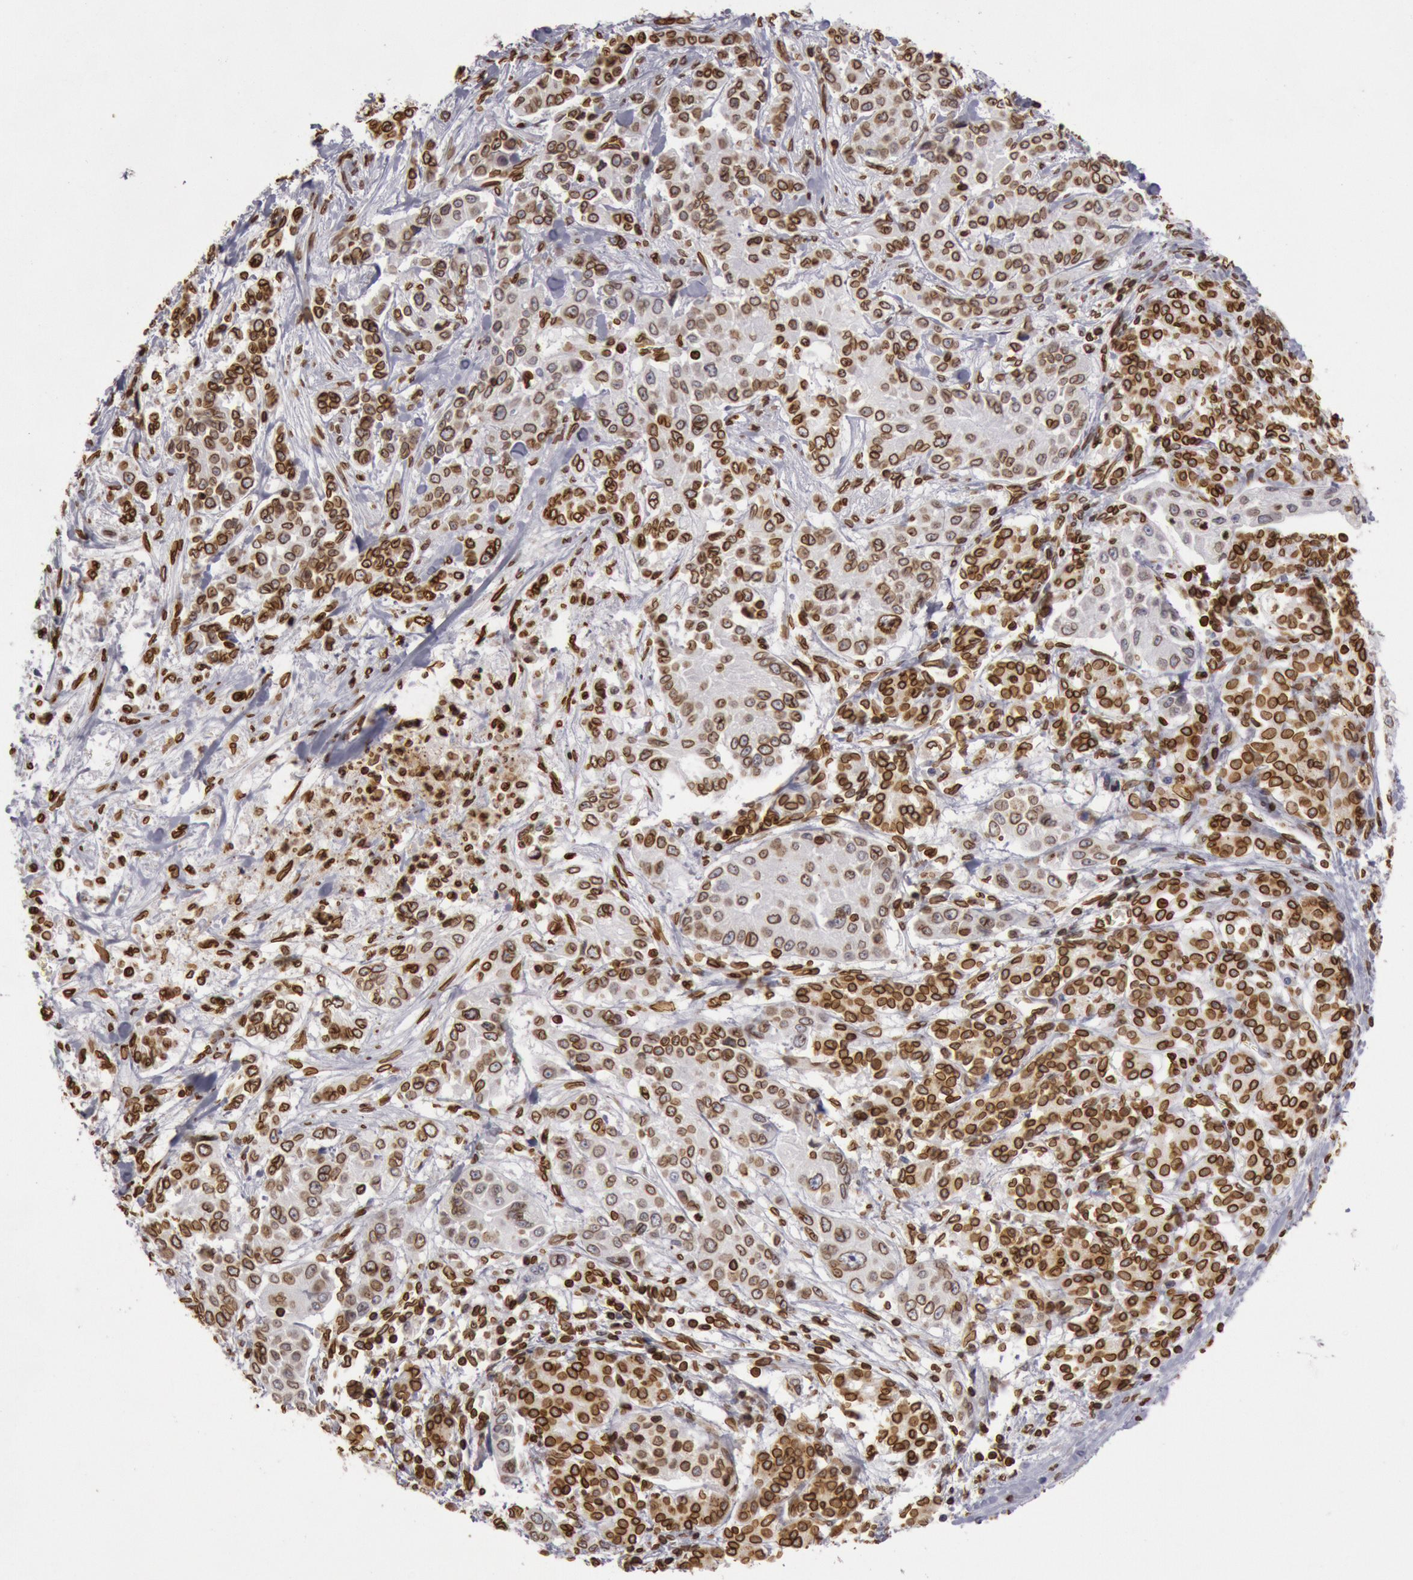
{"staining": {"intensity": "strong", "quantity": ">75%", "location": "cytoplasmic/membranous,nuclear"}, "tissue": "pancreatic cancer", "cell_type": "Tumor cells", "image_type": "cancer", "snomed": [{"axis": "morphology", "description": "Adenocarcinoma, NOS"}, {"axis": "topography", "description": "Pancreas"}], "caption": "Immunohistochemical staining of pancreatic adenocarcinoma shows high levels of strong cytoplasmic/membranous and nuclear positivity in about >75% of tumor cells.", "gene": "SUN2", "patient": {"sex": "female", "age": 52}}